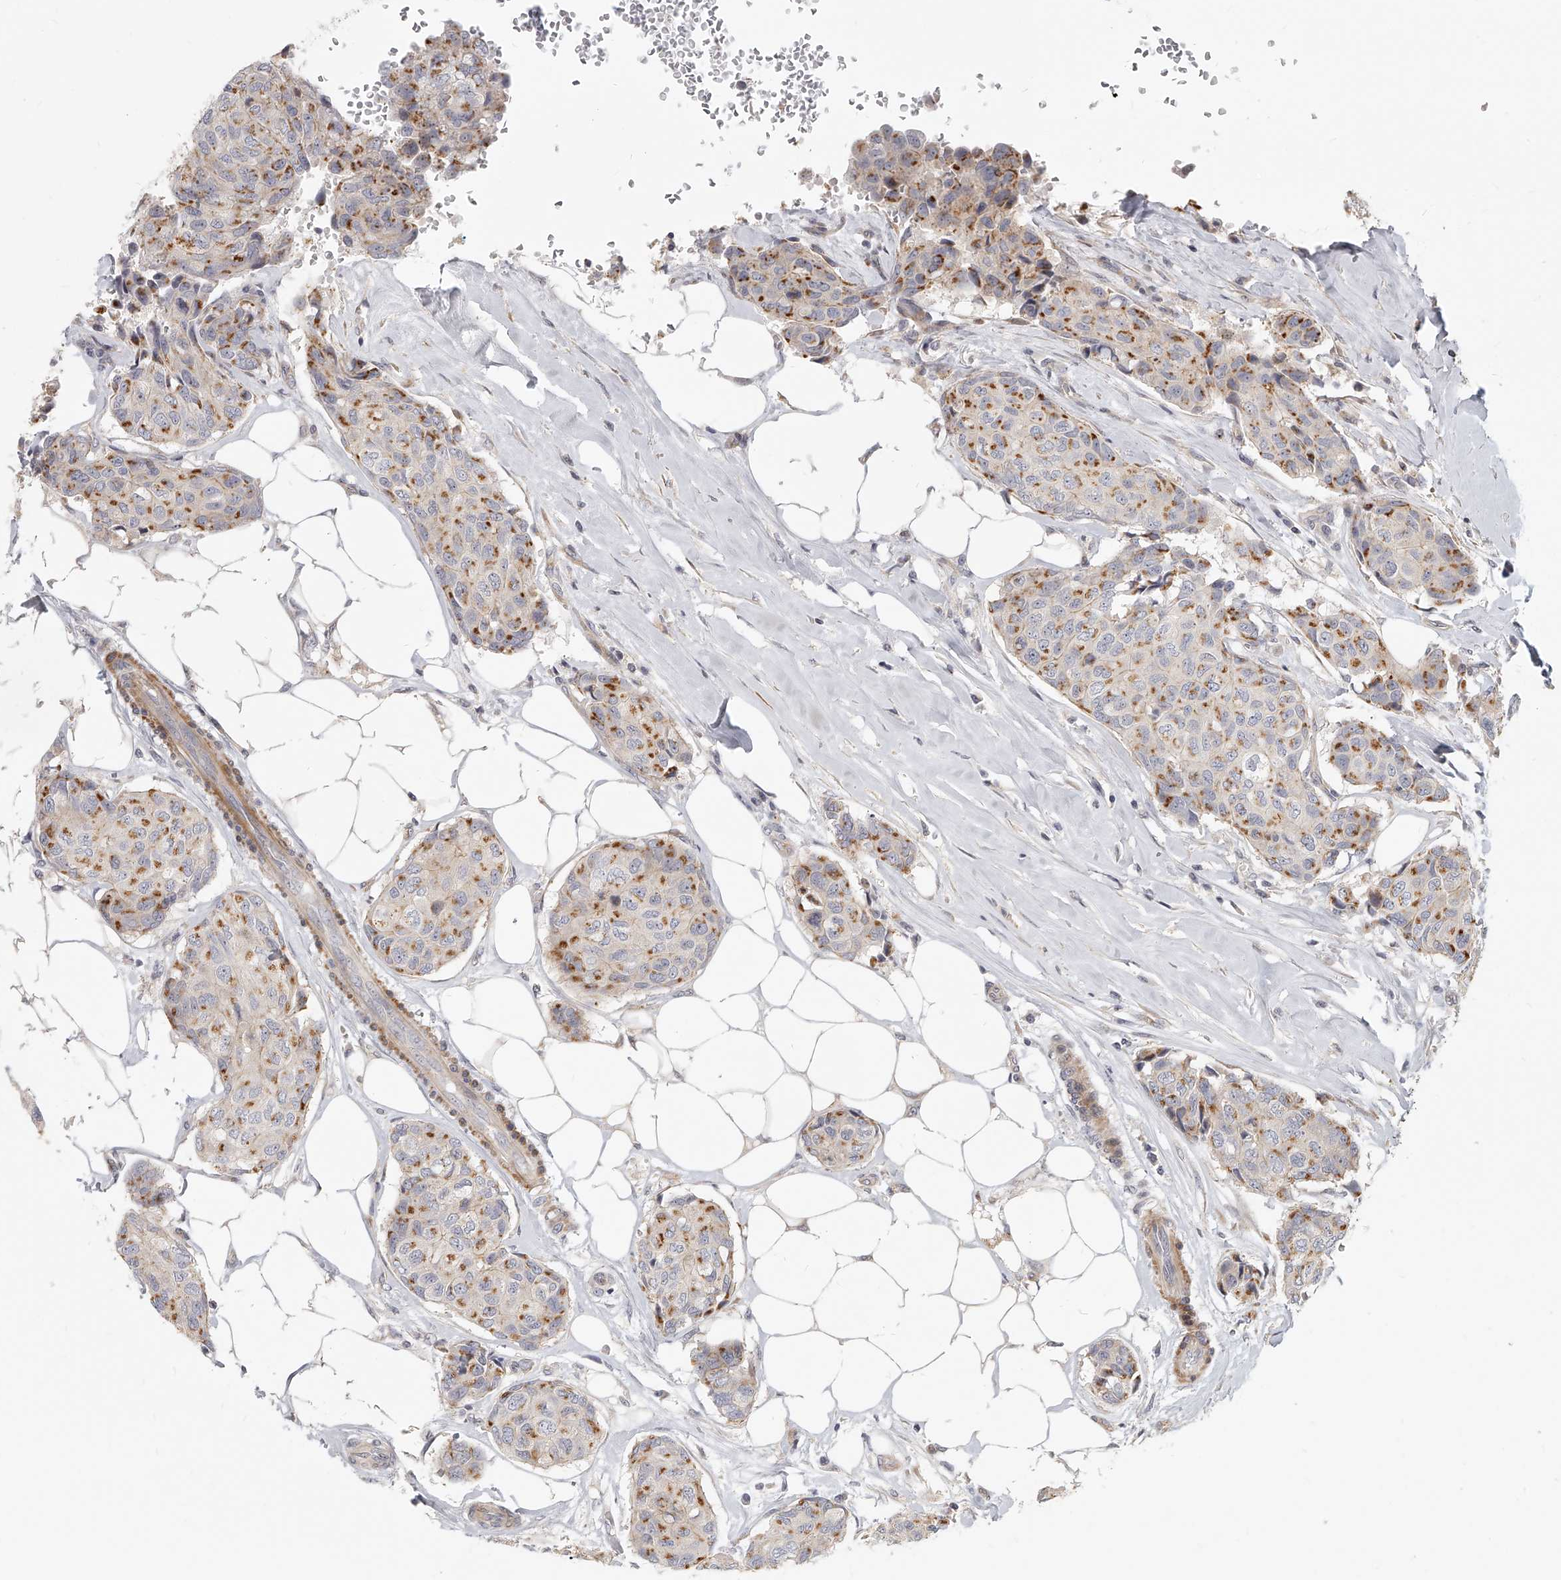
{"staining": {"intensity": "moderate", "quantity": "25%-75%", "location": "cytoplasmic/membranous"}, "tissue": "breast cancer", "cell_type": "Tumor cells", "image_type": "cancer", "snomed": [{"axis": "morphology", "description": "Duct carcinoma"}, {"axis": "topography", "description": "Breast"}], "caption": "Protein expression analysis of breast infiltrating ductal carcinoma reveals moderate cytoplasmic/membranous staining in about 25%-75% of tumor cells.", "gene": "SLC37A1", "patient": {"sex": "female", "age": 80}}